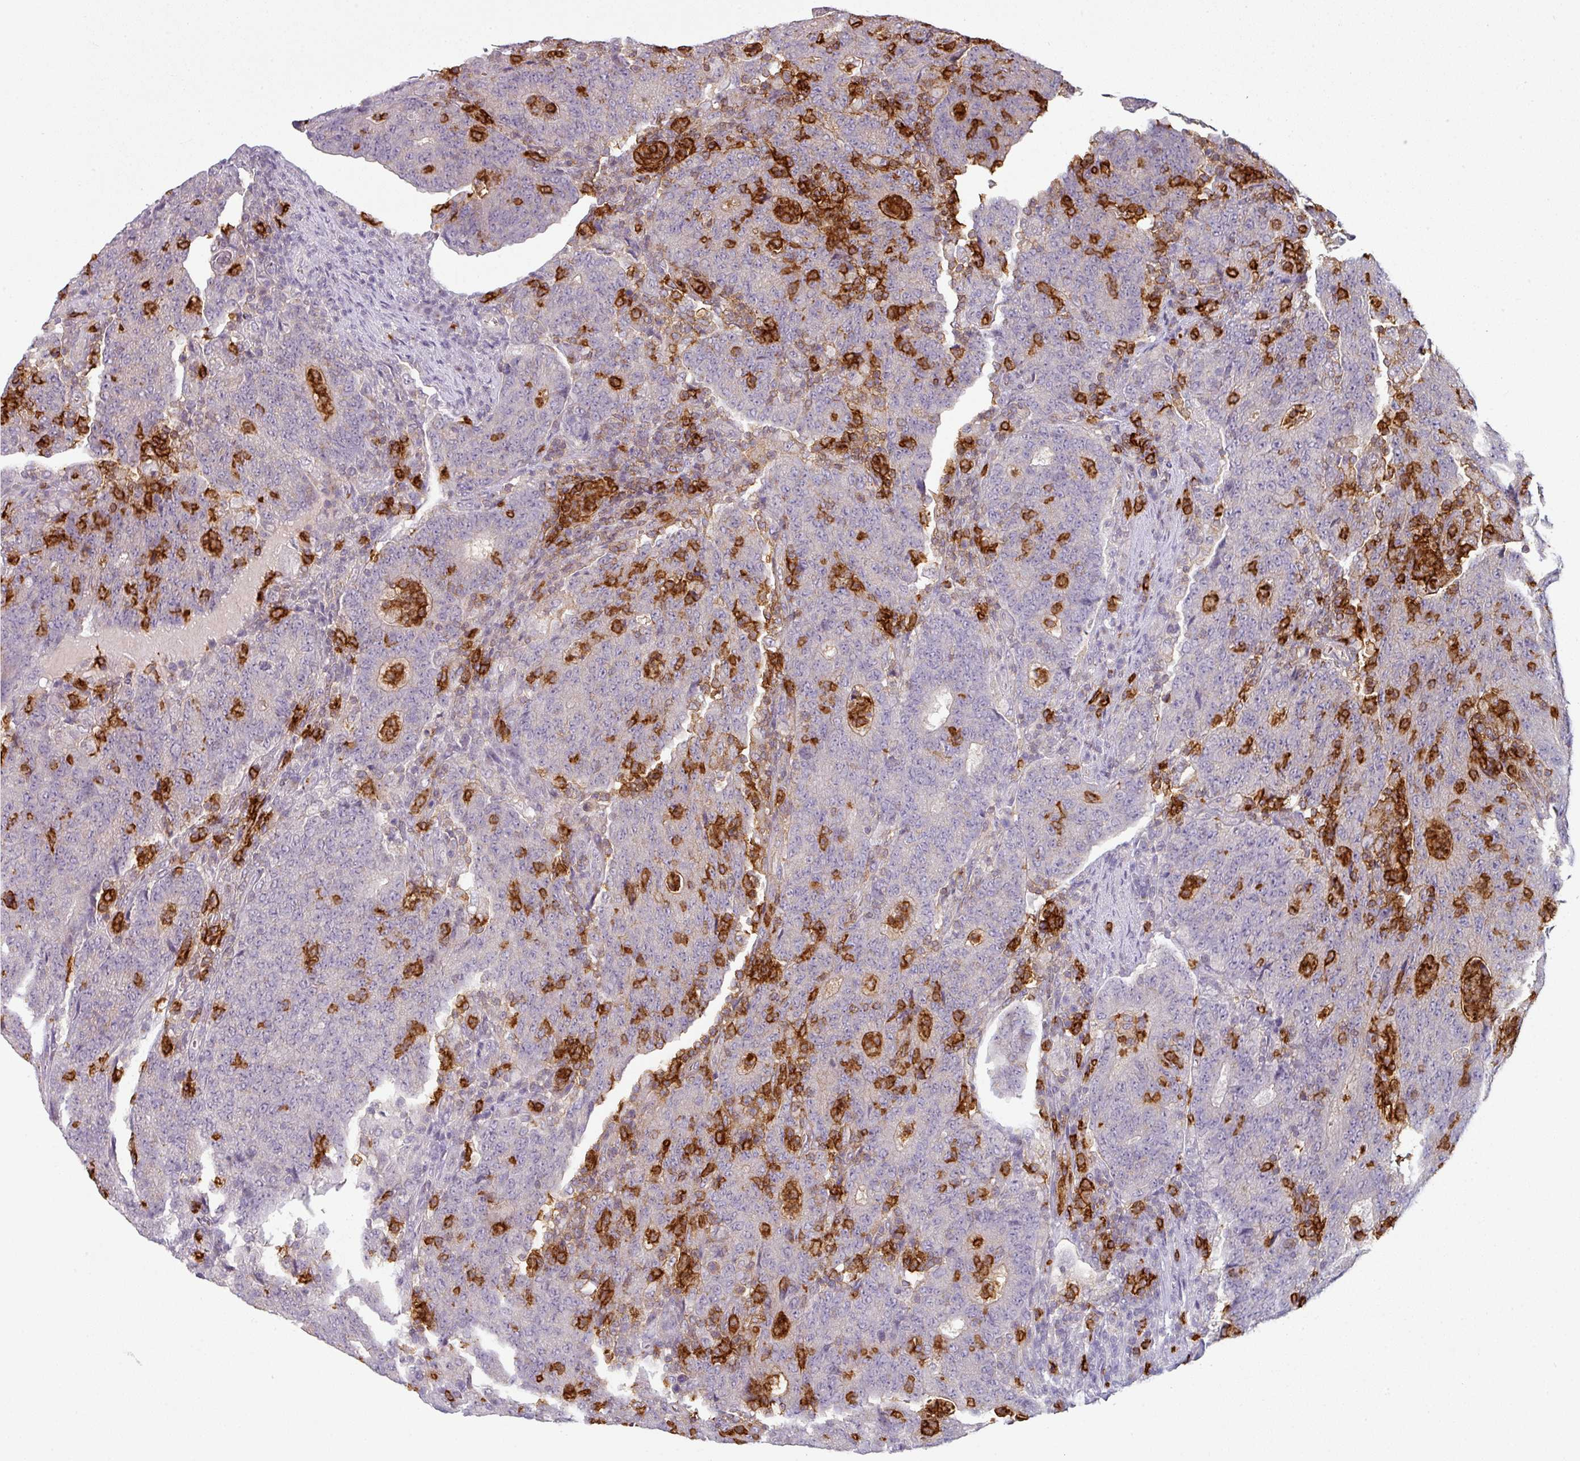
{"staining": {"intensity": "negative", "quantity": "none", "location": "none"}, "tissue": "colorectal cancer", "cell_type": "Tumor cells", "image_type": "cancer", "snomed": [{"axis": "morphology", "description": "Adenocarcinoma, NOS"}, {"axis": "topography", "description": "Colon"}], "caption": "Immunohistochemical staining of human adenocarcinoma (colorectal) demonstrates no significant staining in tumor cells.", "gene": "MAGEC3", "patient": {"sex": "female", "age": 75}}